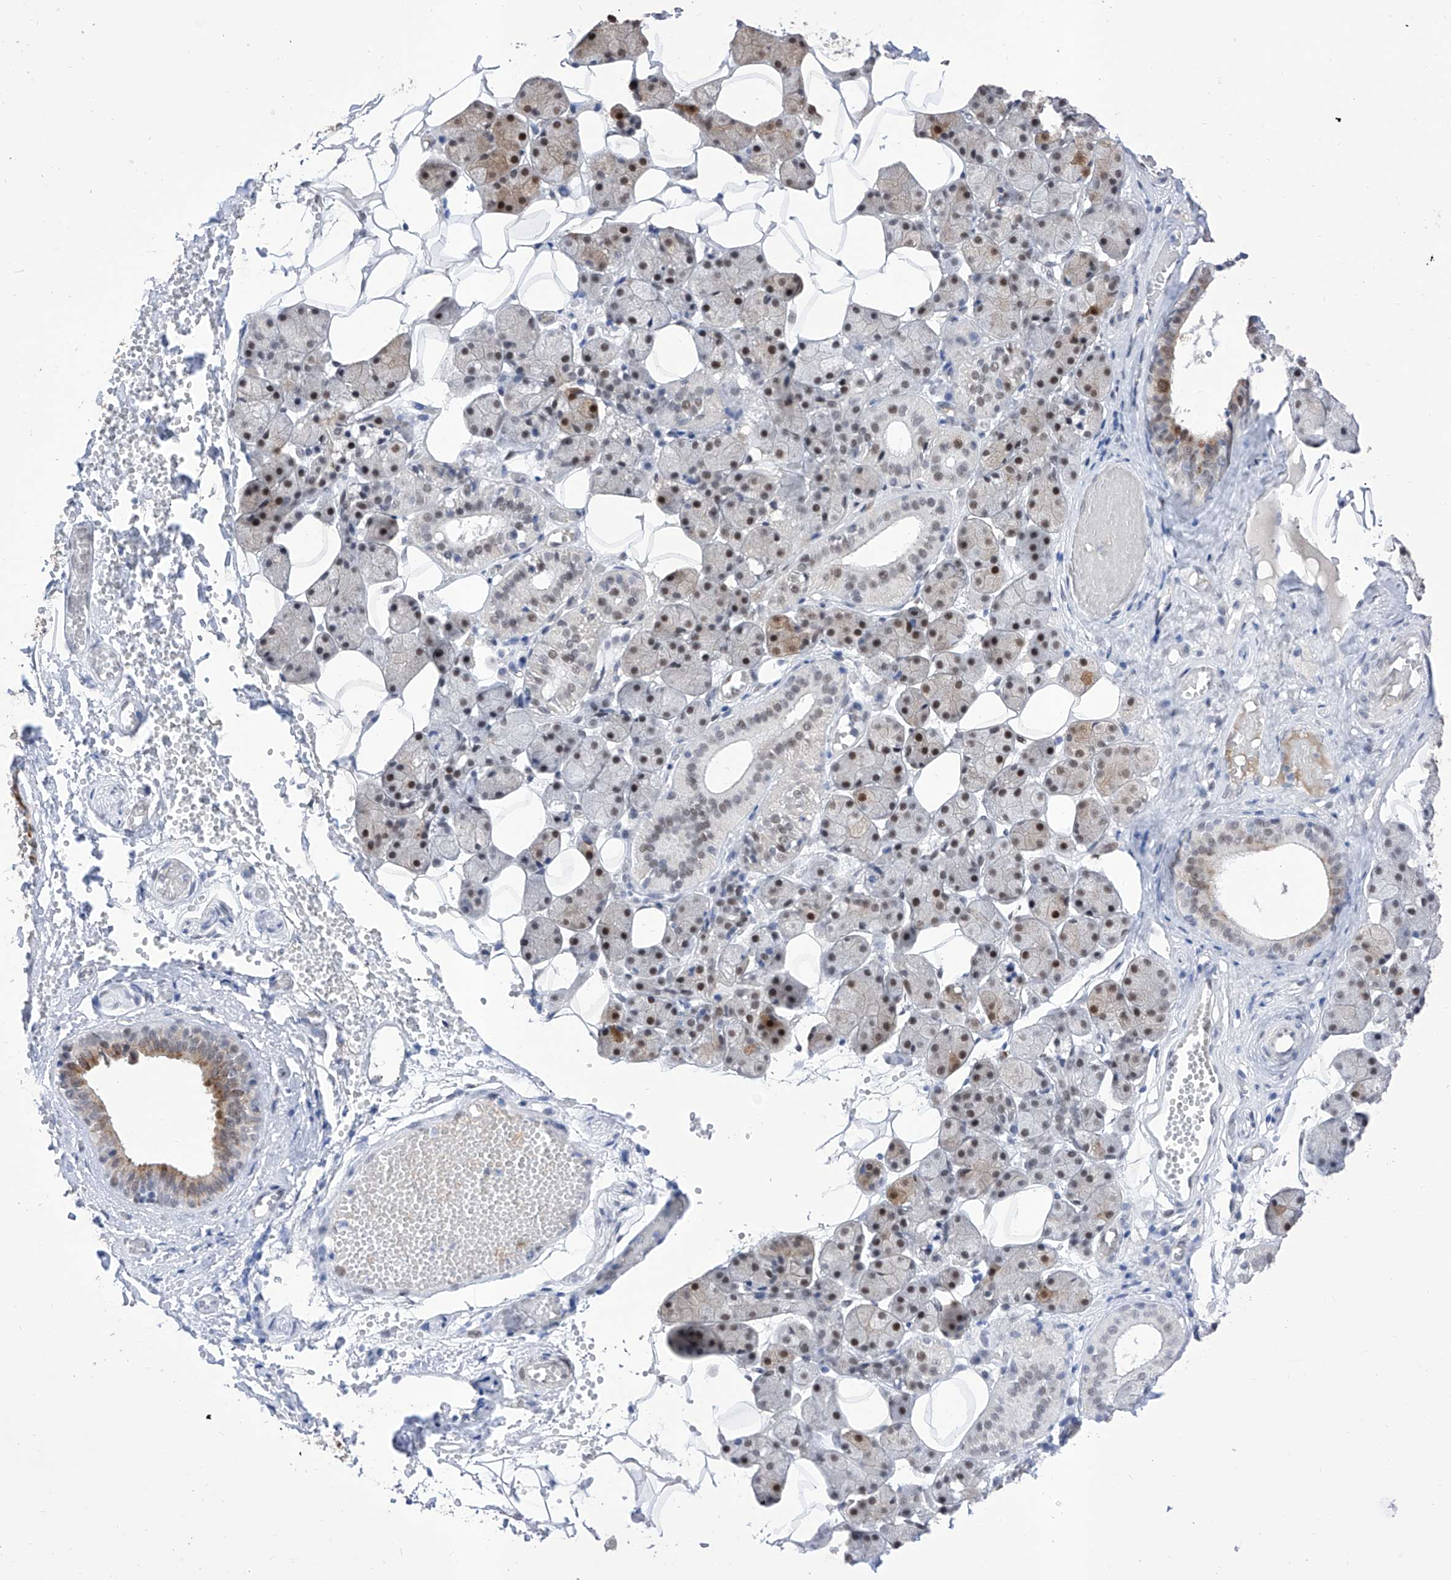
{"staining": {"intensity": "strong", "quantity": "25%-75%", "location": "cytoplasmic/membranous,nuclear"}, "tissue": "salivary gland", "cell_type": "Glandular cells", "image_type": "normal", "snomed": [{"axis": "morphology", "description": "Normal tissue, NOS"}, {"axis": "topography", "description": "Salivary gland"}], "caption": "Salivary gland stained for a protein shows strong cytoplasmic/membranous,nuclear positivity in glandular cells. The staining was performed using DAB to visualize the protein expression in brown, while the nuclei were stained in blue with hematoxylin (Magnification: 20x).", "gene": "ATN1", "patient": {"sex": "female", "age": 33}}